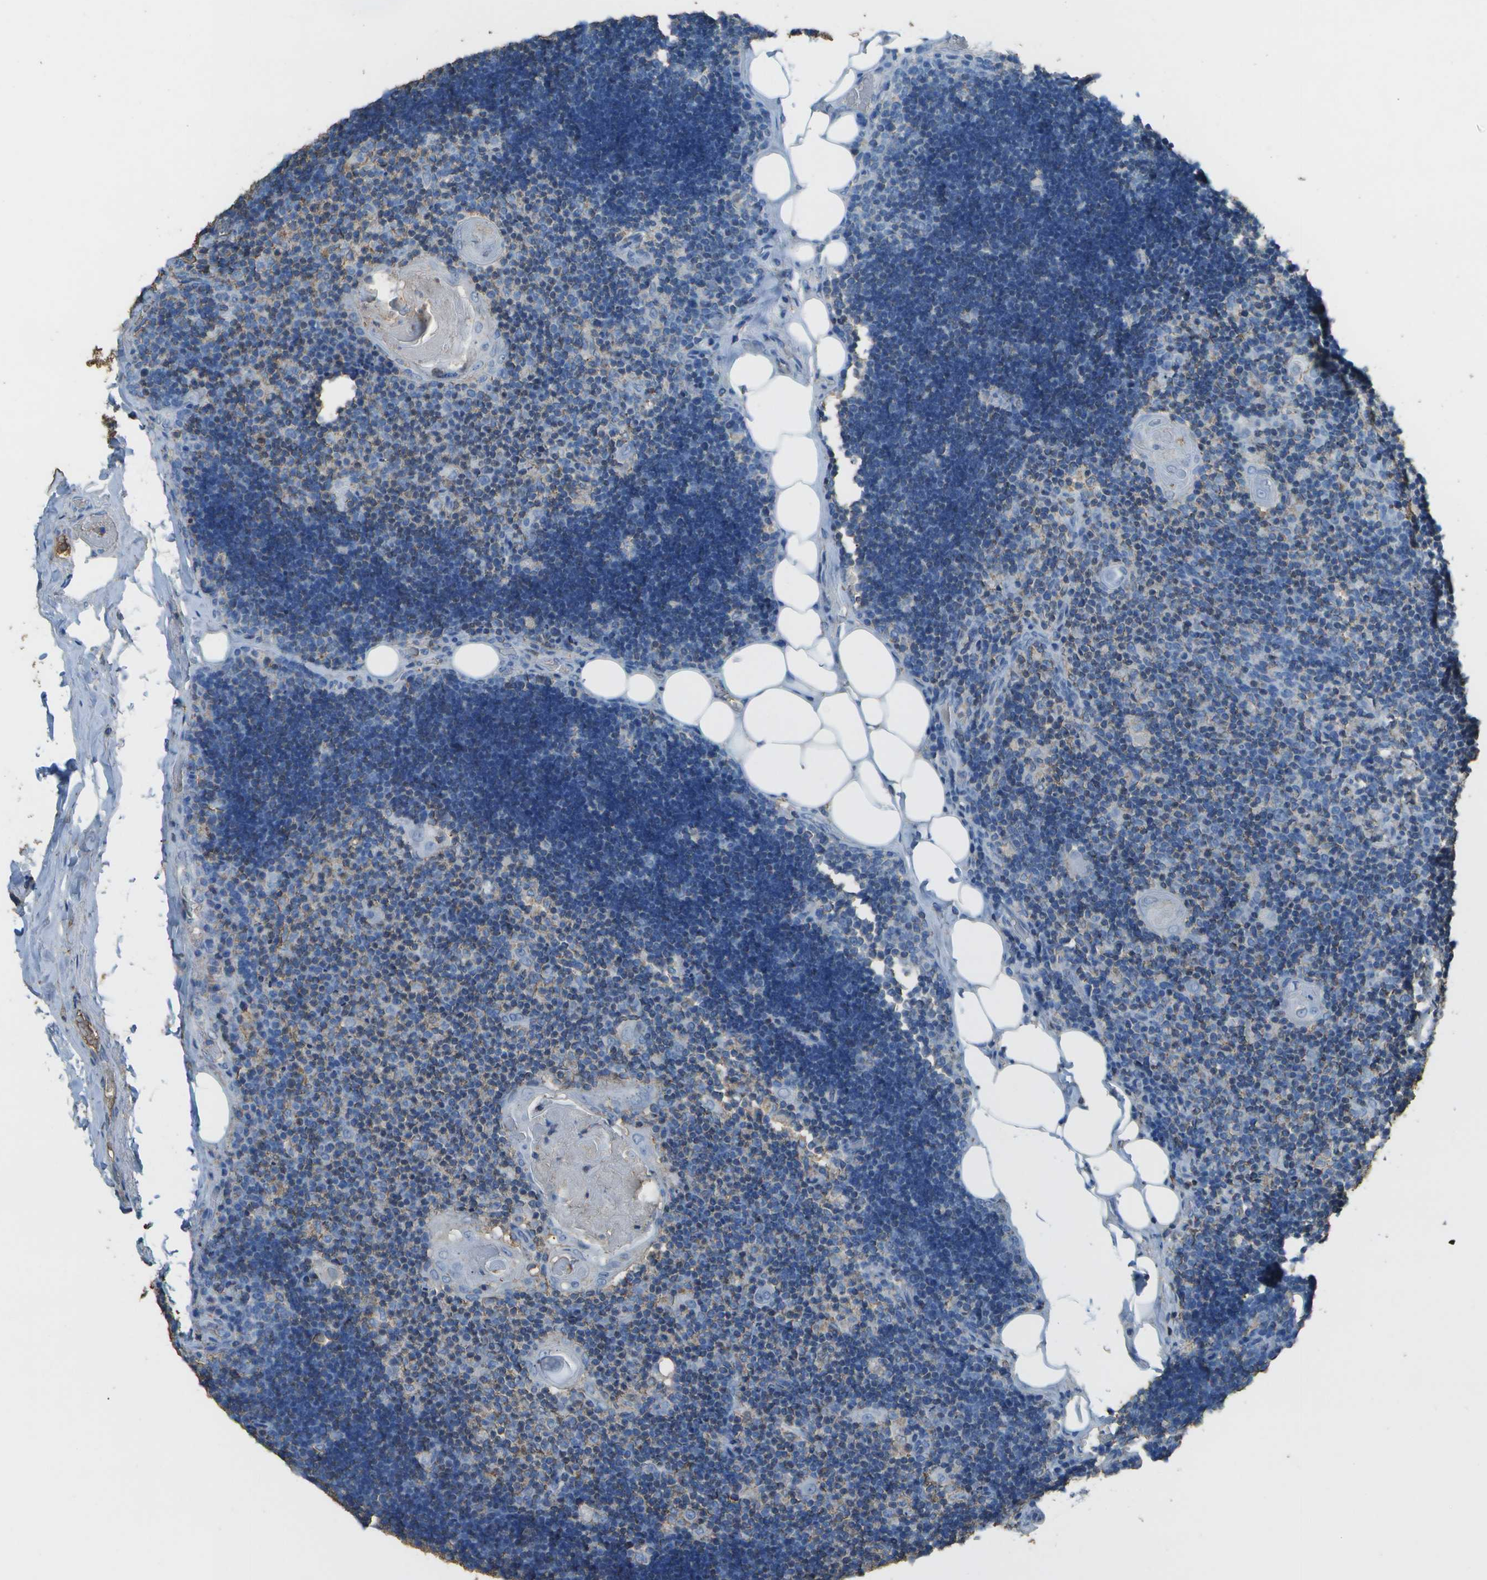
{"staining": {"intensity": "negative", "quantity": "none", "location": "none"}, "tissue": "lymph node", "cell_type": "Germinal center cells", "image_type": "normal", "snomed": [{"axis": "morphology", "description": "Normal tissue, NOS"}, {"axis": "topography", "description": "Lymph node"}], "caption": "DAB immunohistochemical staining of unremarkable human lymph node reveals no significant positivity in germinal center cells.", "gene": "CYP4F11", "patient": {"sex": "male", "age": 33}}